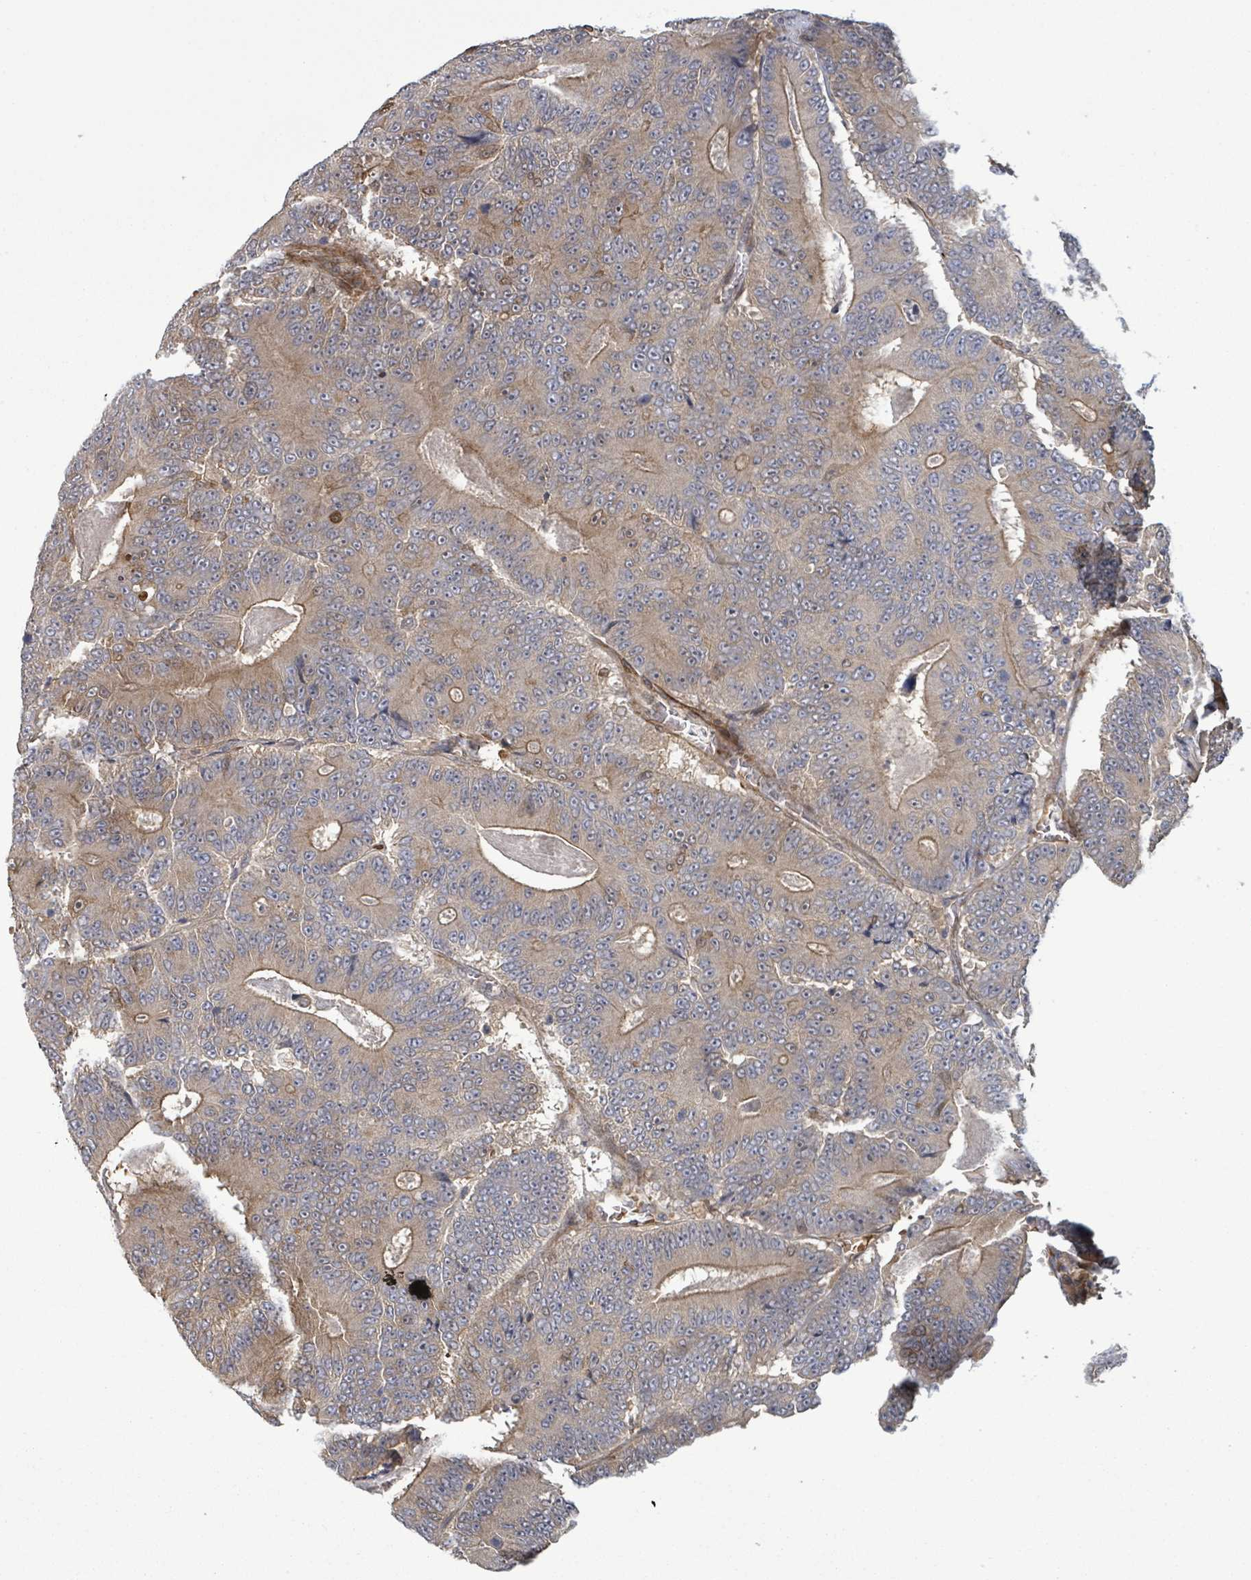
{"staining": {"intensity": "weak", "quantity": "25%-75%", "location": "cytoplasmic/membranous"}, "tissue": "colorectal cancer", "cell_type": "Tumor cells", "image_type": "cancer", "snomed": [{"axis": "morphology", "description": "Adenocarcinoma, NOS"}, {"axis": "topography", "description": "Colon"}], "caption": "Protein analysis of colorectal adenocarcinoma tissue demonstrates weak cytoplasmic/membranous staining in approximately 25%-75% of tumor cells. The staining is performed using DAB (3,3'-diaminobenzidine) brown chromogen to label protein expression. The nuclei are counter-stained blue using hematoxylin.", "gene": "MAP3K6", "patient": {"sex": "male", "age": 83}}